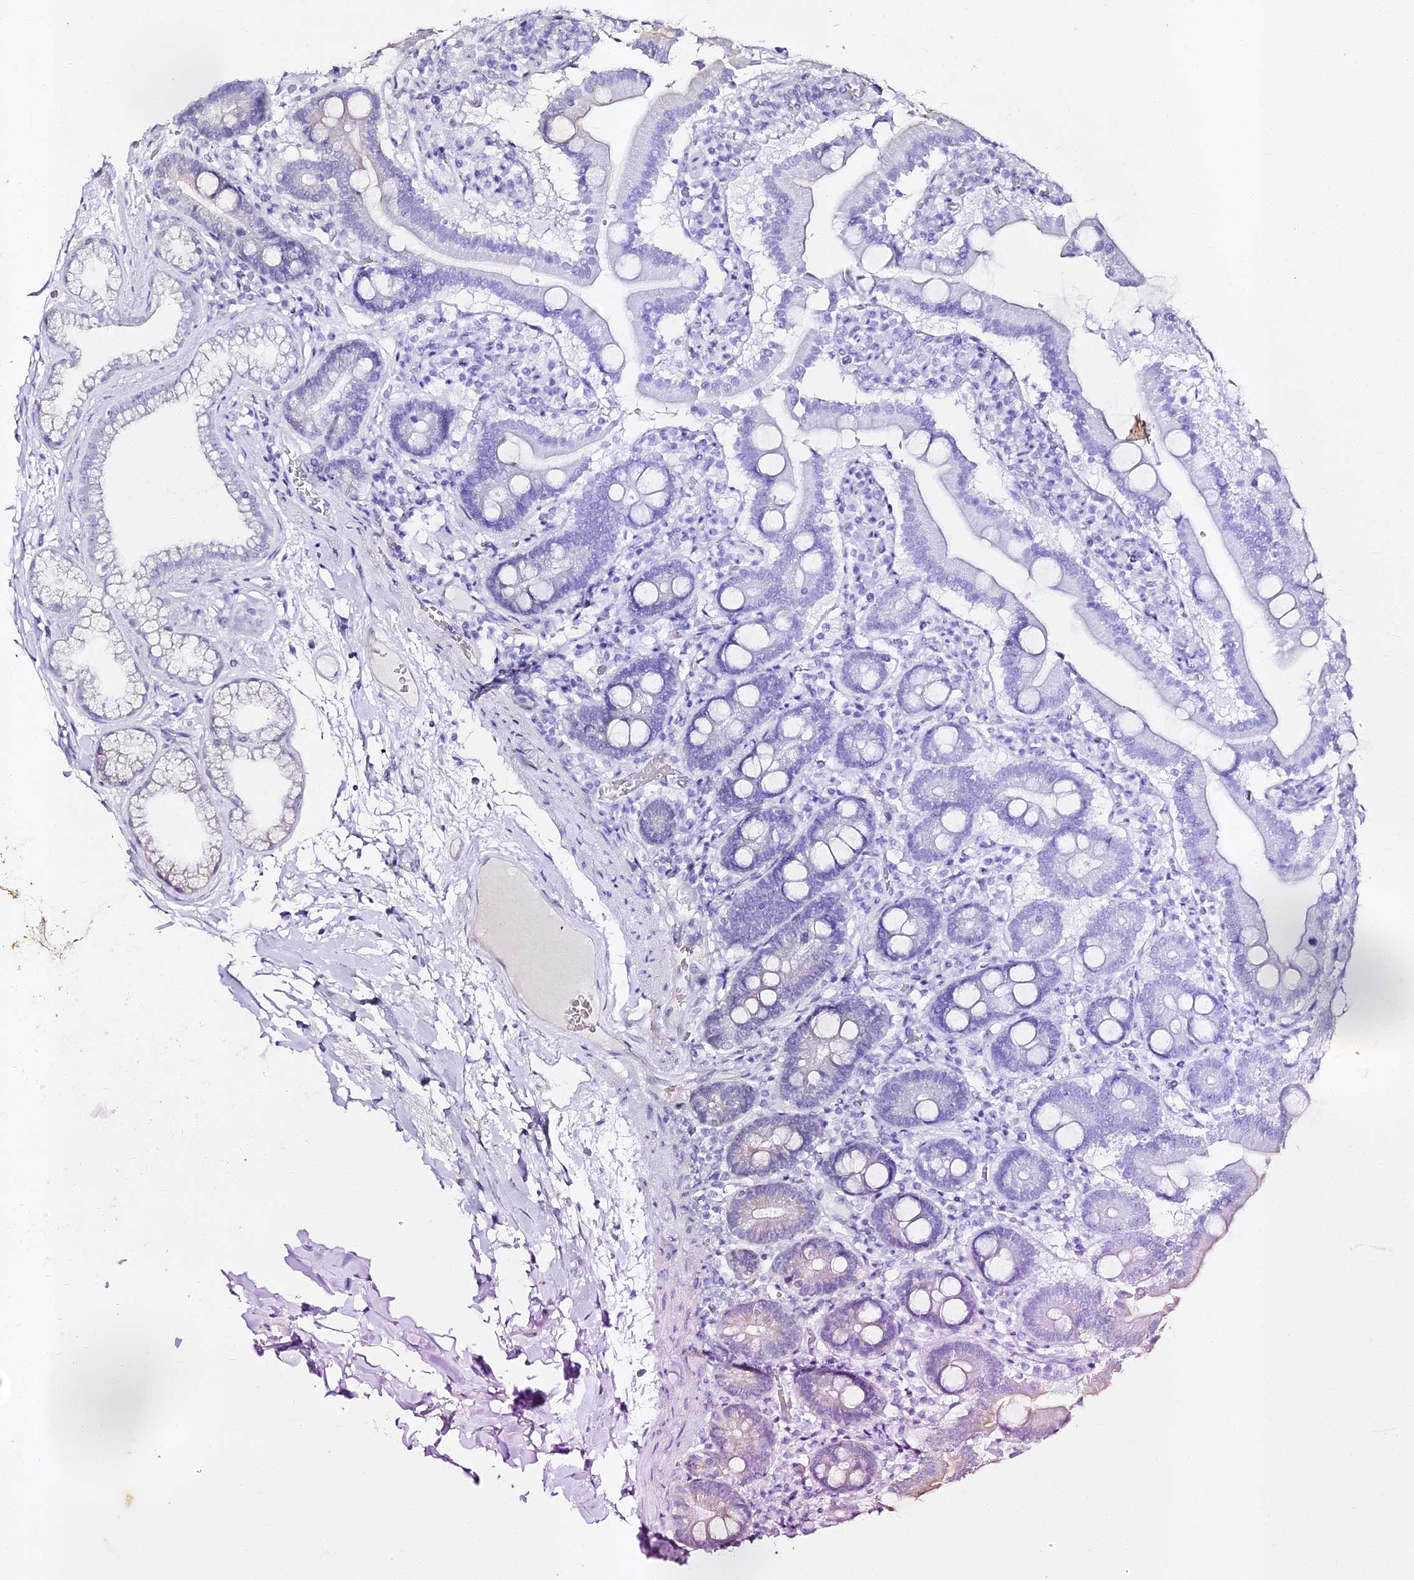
{"staining": {"intensity": "strong", "quantity": "<25%", "location": "cytoplasmic/membranous"}, "tissue": "duodenum", "cell_type": "Glandular cells", "image_type": "normal", "snomed": [{"axis": "morphology", "description": "Normal tissue, NOS"}, {"axis": "topography", "description": "Duodenum"}], "caption": "Glandular cells exhibit medium levels of strong cytoplasmic/membranous positivity in approximately <25% of cells in benign human duodenum. (DAB (3,3'-diaminobenzidine) = brown stain, brightfield microscopy at high magnification).", "gene": "ALPG", "patient": {"sex": "male", "age": 55}}